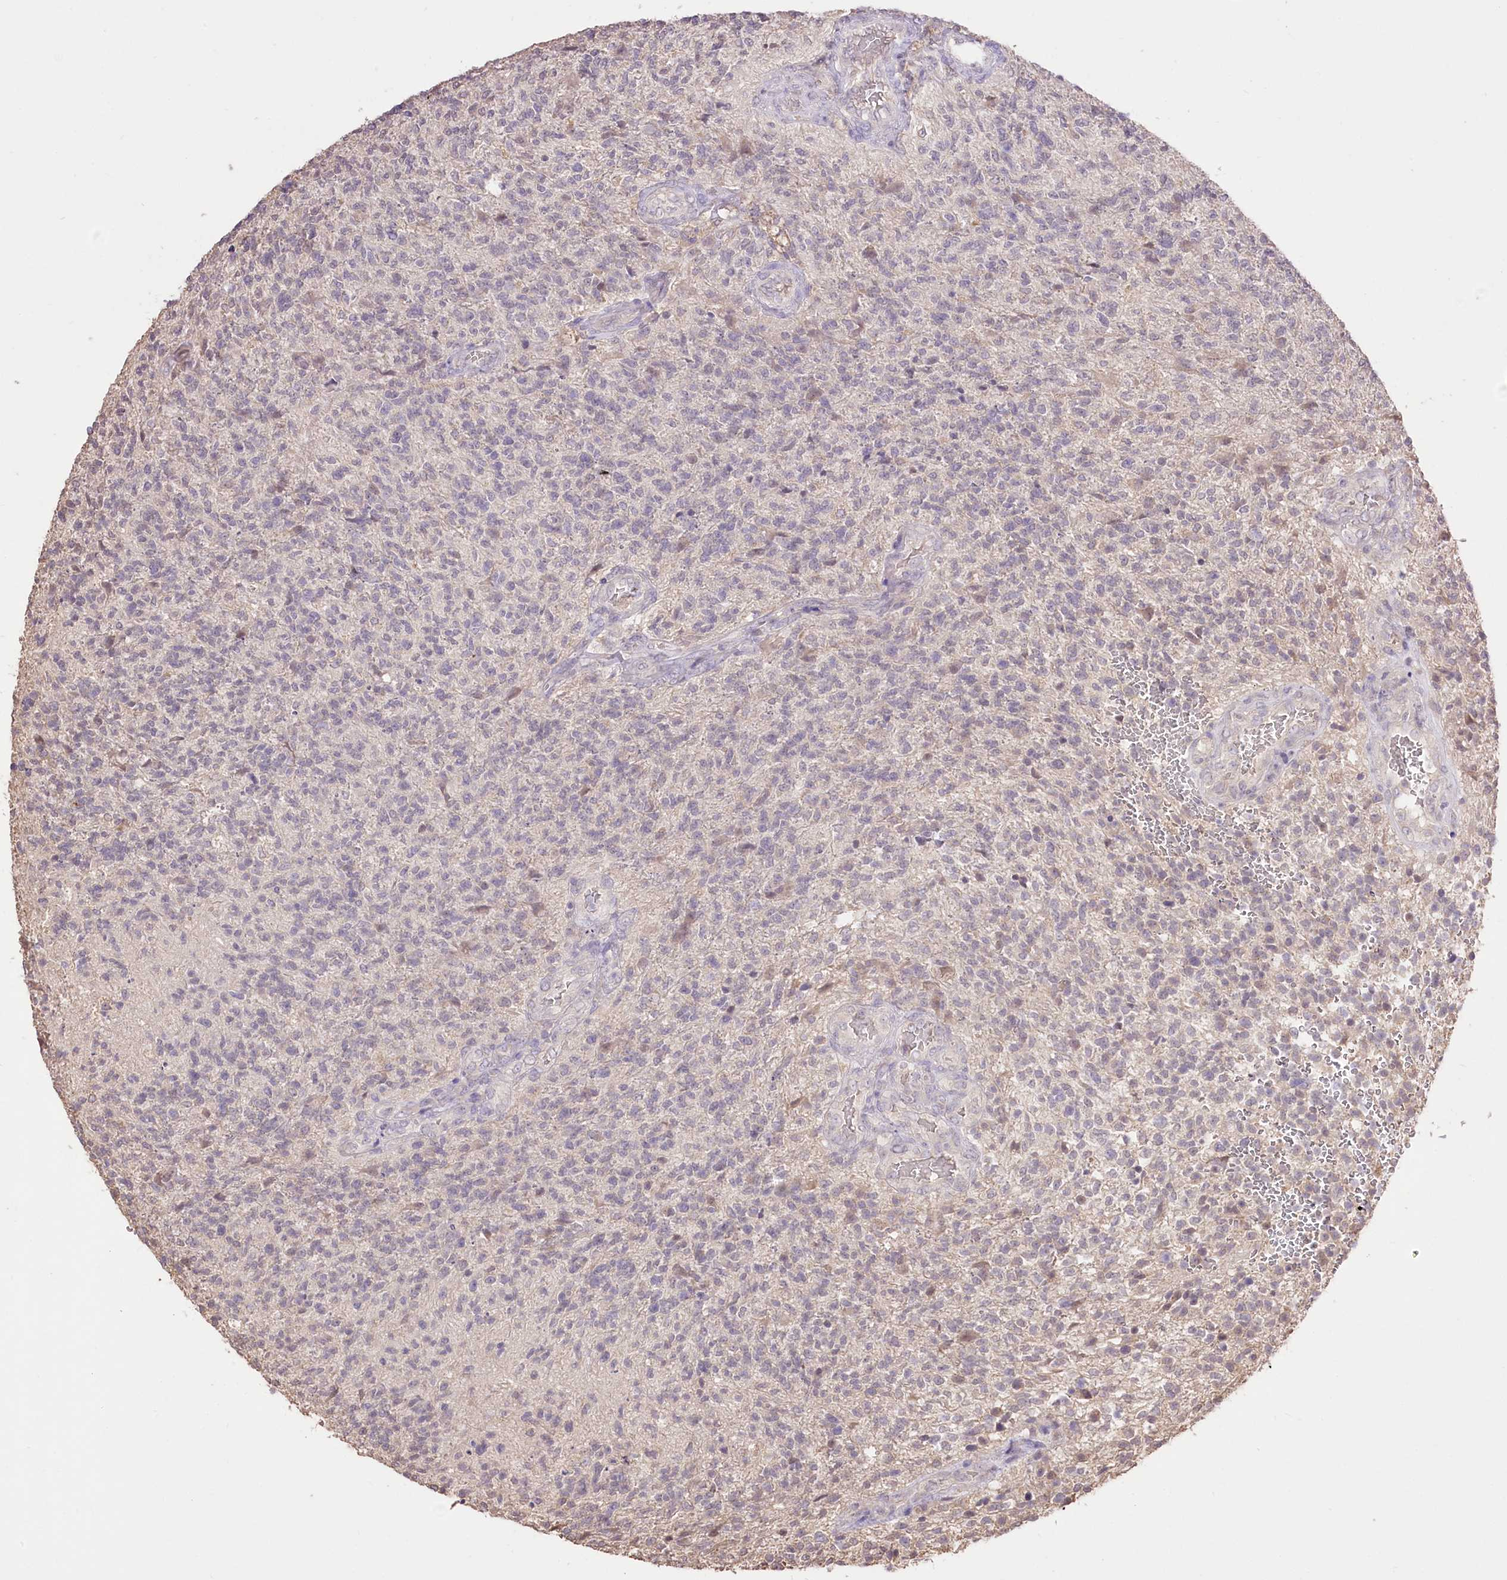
{"staining": {"intensity": "negative", "quantity": "none", "location": "none"}, "tissue": "glioma", "cell_type": "Tumor cells", "image_type": "cancer", "snomed": [{"axis": "morphology", "description": "Glioma, malignant, High grade"}, {"axis": "topography", "description": "Brain"}], "caption": "High magnification brightfield microscopy of malignant high-grade glioma stained with DAB (3,3'-diaminobenzidine) (brown) and counterstained with hematoxylin (blue): tumor cells show no significant expression. Nuclei are stained in blue.", "gene": "R3HDM2", "patient": {"sex": "male", "age": 56}}